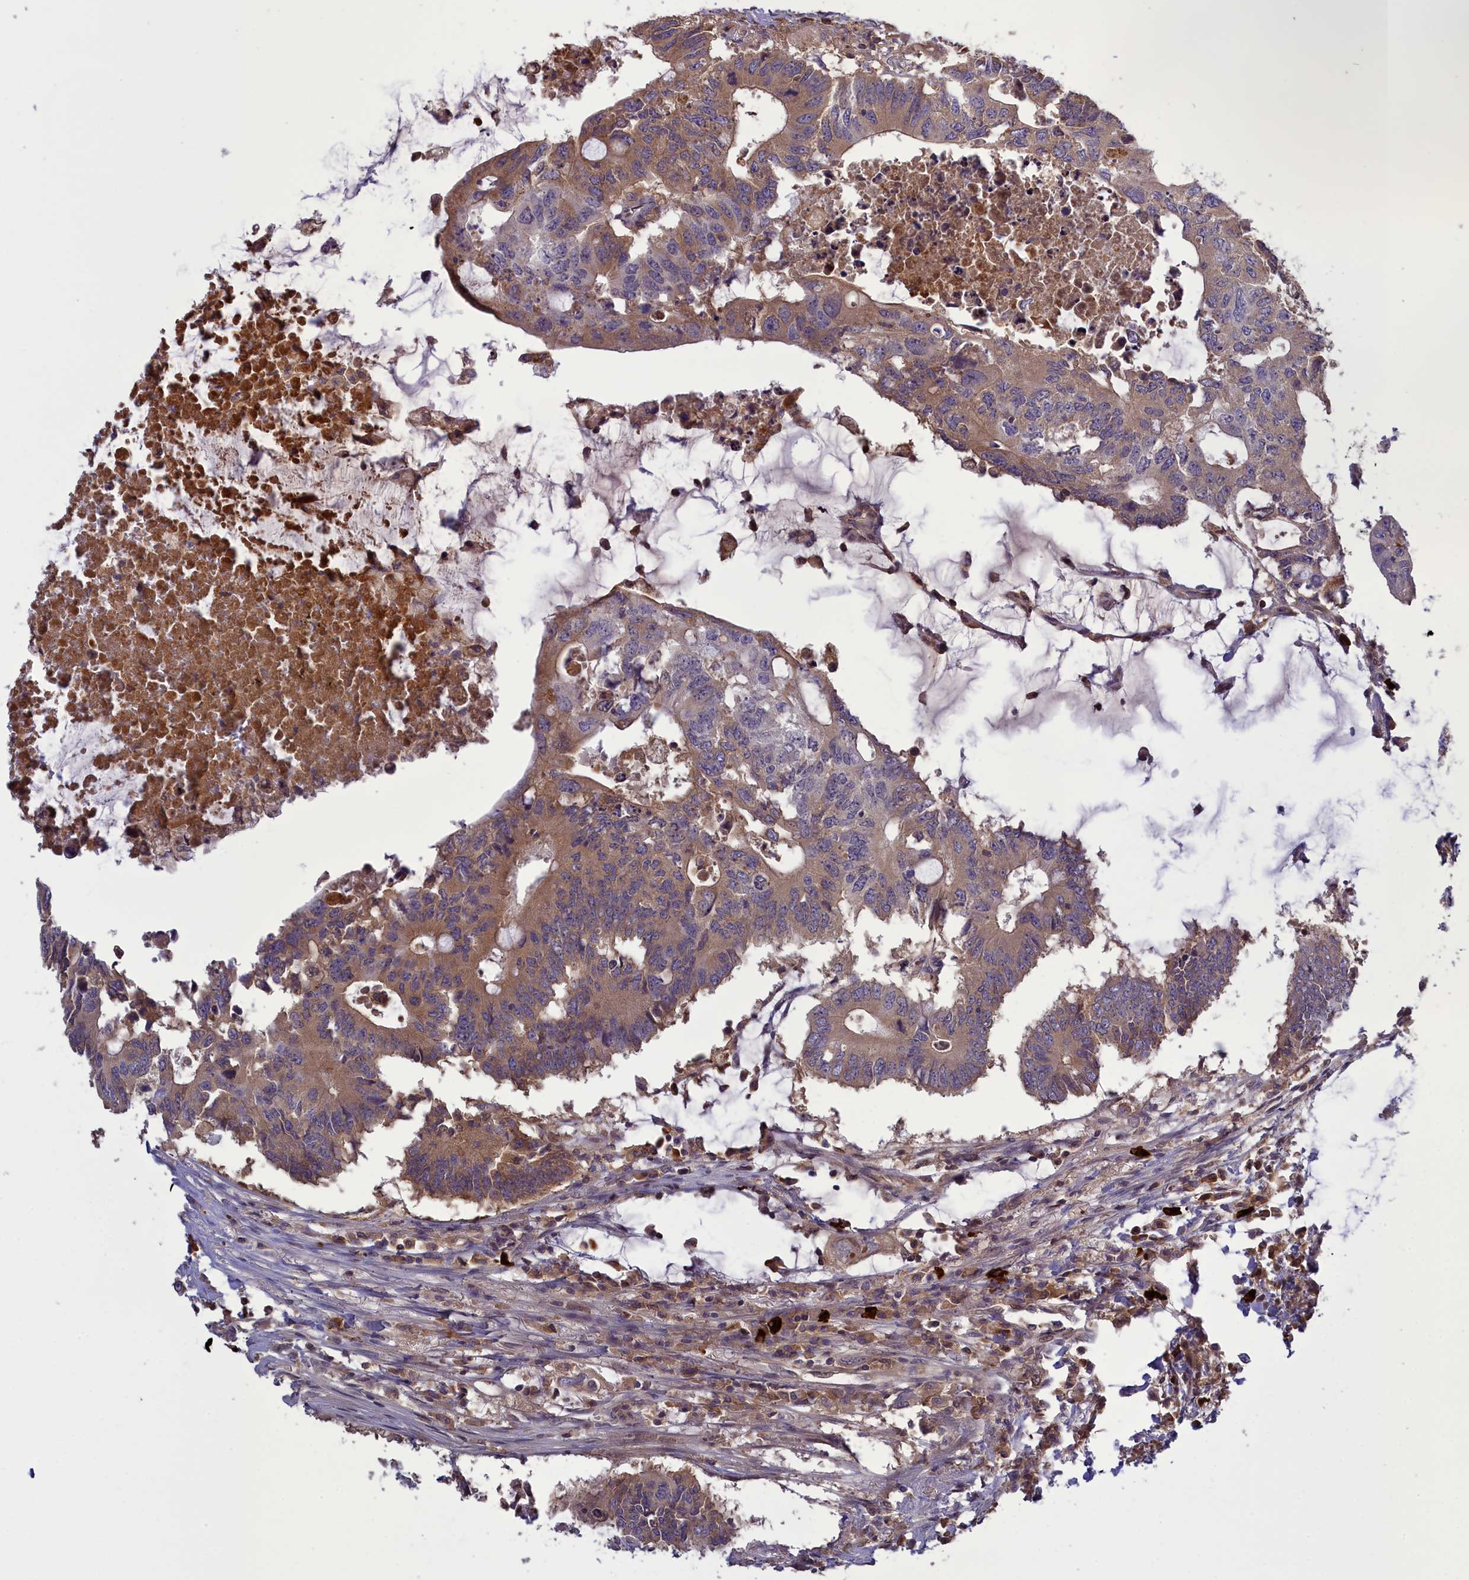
{"staining": {"intensity": "moderate", "quantity": "25%-75%", "location": "cytoplasmic/membranous"}, "tissue": "colorectal cancer", "cell_type": "Tumor cells", "image_type": "cancer", "snomed": [{"axis": "morphology", "description": "Adenocarcinoma, NOS"}, {"axis": "topography", "description": "Colon"}], "caption": "There is medium levels of moderate cytoplasmic/membranous expression in tumor cells of adenocarcinoma (colorectal), as demonstrated by immunohistochemical staining (brown color).", "gene": "RRAD", "patient": {"sex": "male", "age": 71}}